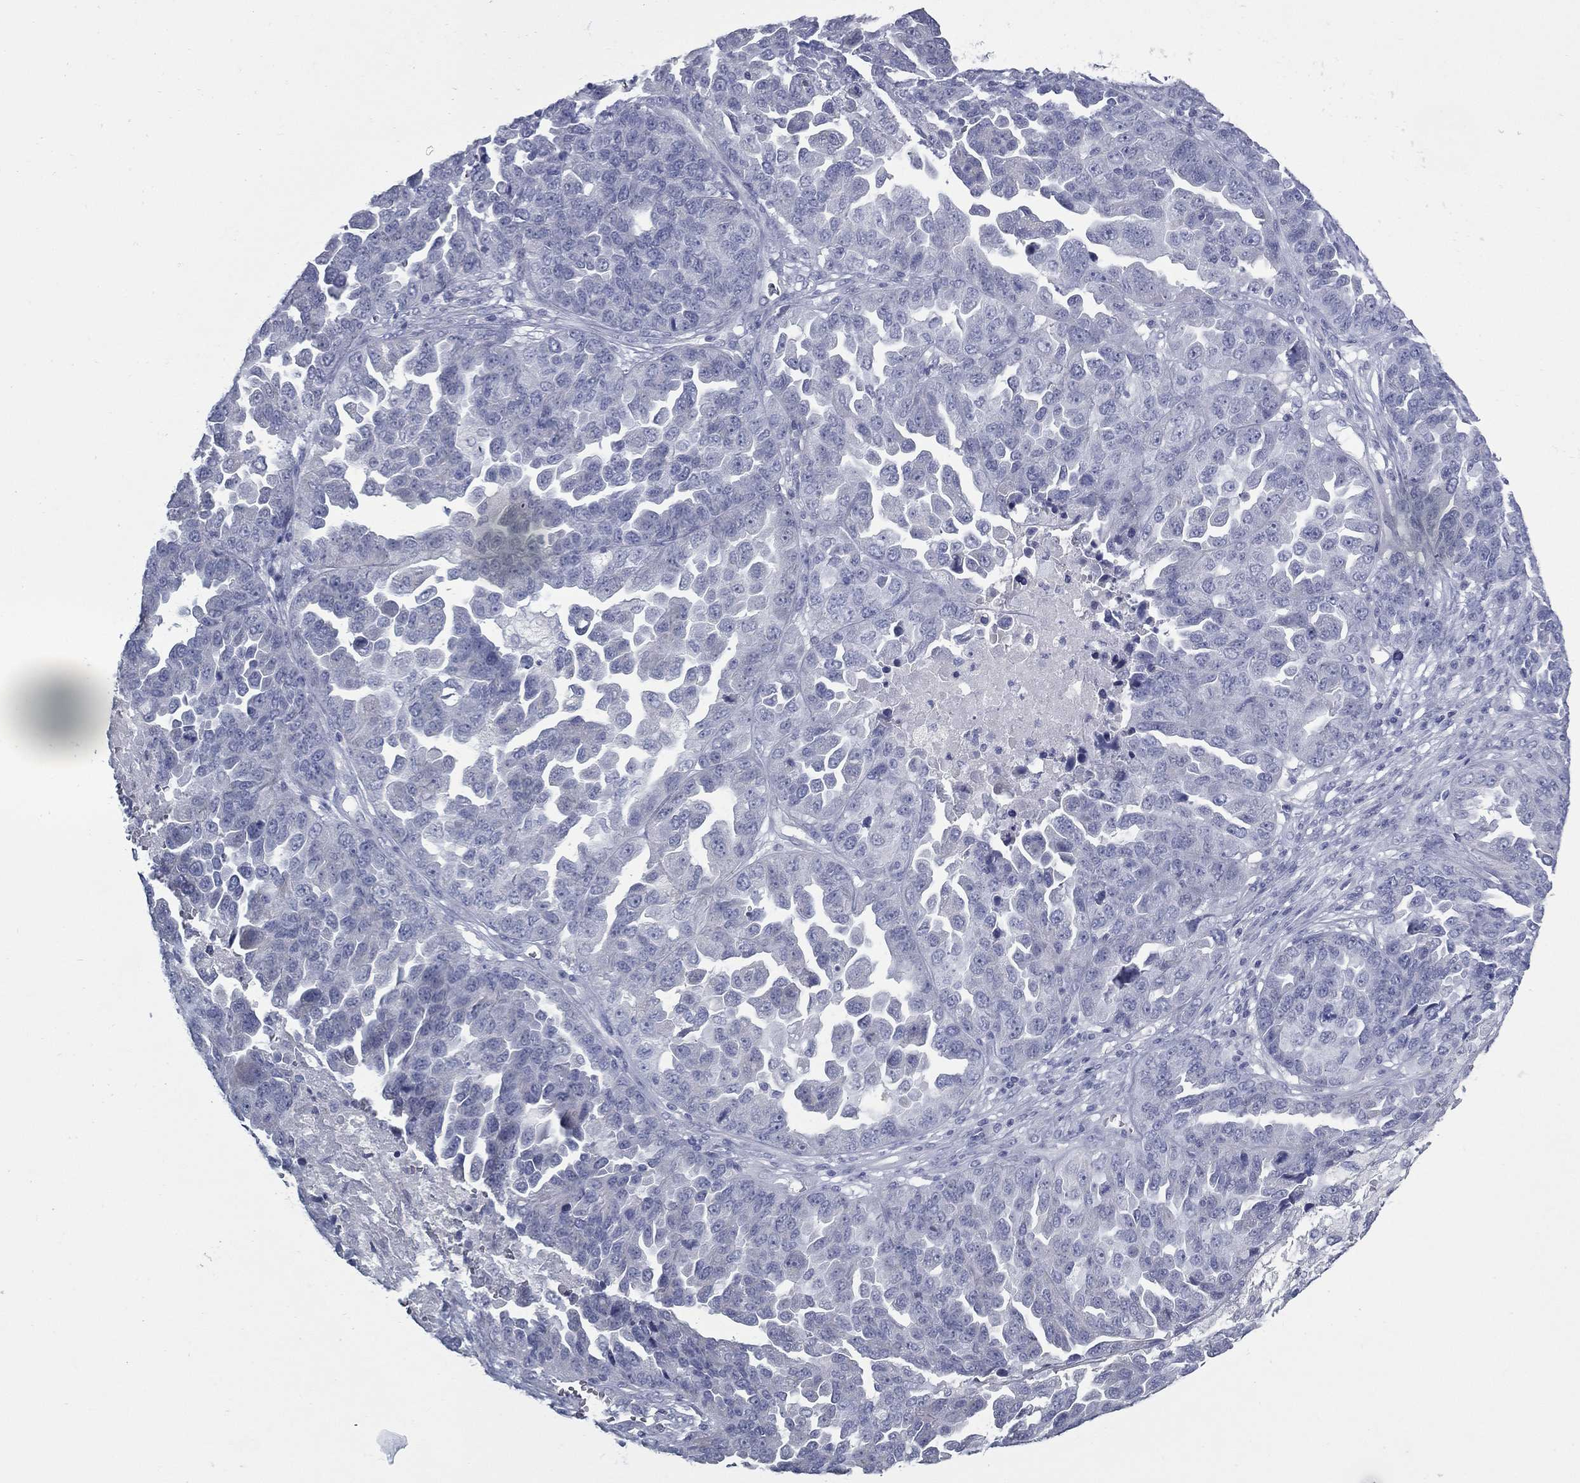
{"staining": {"intensity": "negative", "quantity": "none", "location": "none"}, "tissue": "ovarian cancer", "cell_type": "Tumor cells", "image_type": "cancer", "snomed": [{"axis": "morphology", "description": "Cystadenocarcinoma, serous, NOS"}, {"axis": "topography", "description": "Ovary"}], "caption": "Immunohistochemical staining of human ovarian serous cystadenocarcinoma shows no significant positivity in tumor cells. Nuclei are stained in blue.", "gene": "KIRREL2", "patient": {"sex": "female", "age": 87}}